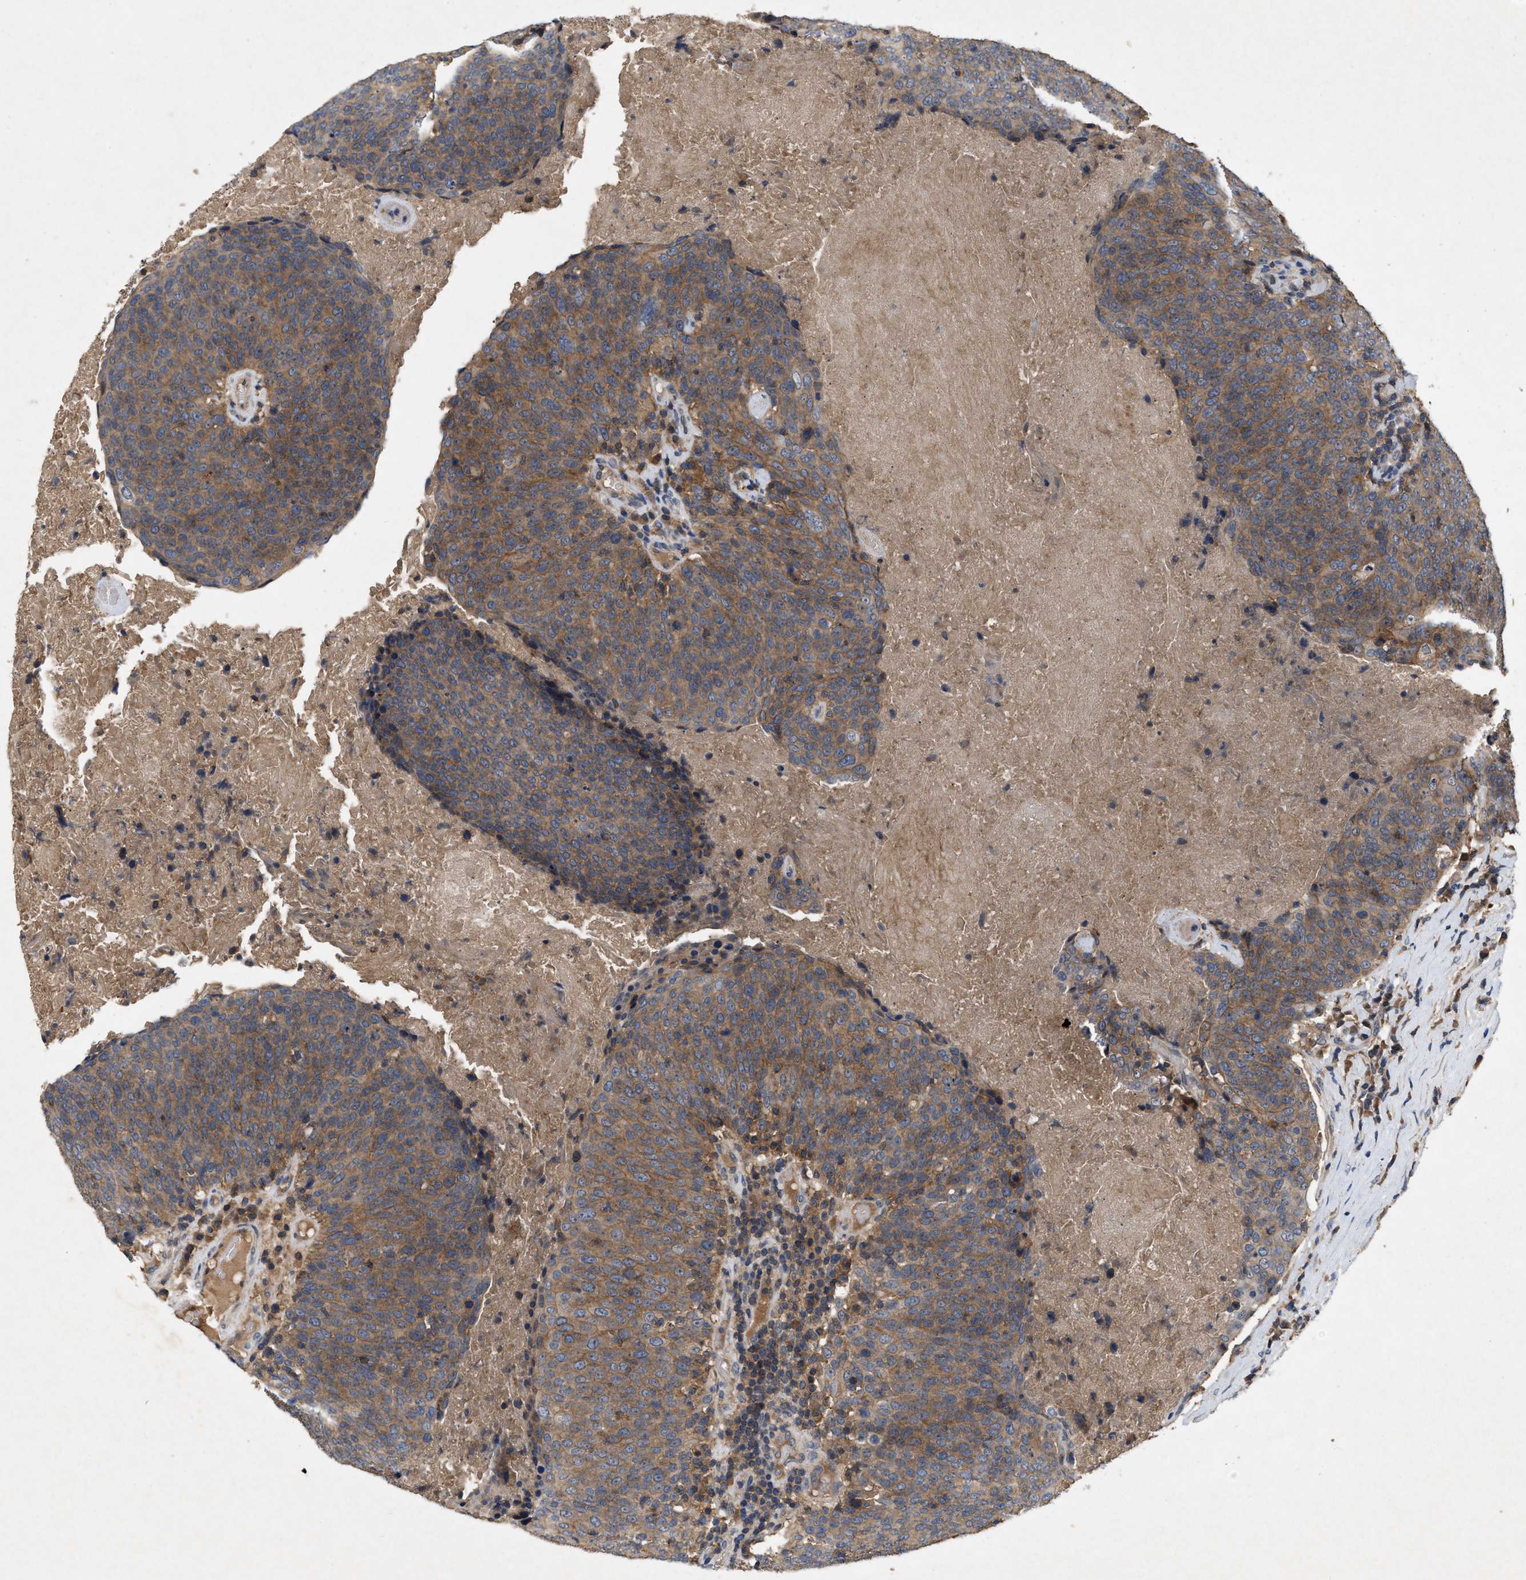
{"staining": {"intensity": "moderate", "quantity": ">75%", "location": "cytoplasmic/membranous"}, "tissue": "head and neck cancer", "cell_type": "Tumor cells", "image_type": "cancer", "snomed": [{"axis": "morphology", "description": "Squamous cell carcinoma, NOS"}, {"axis": "morphology", "description": "Squamous cell carcinoma, metastatic, NOS"}, {"axis": "topography", "description": "Lymph node"}, {"axis": "topography", "description": "Head-Neck"}], "caption": "Immunohistochemical staining of head and neck cancer reveals medium levels of moderate cytoplasmic/membranous protein expression in approximately >75% of tumor cells. (Stains: DAB (3,3'-diaminobenzidine) in brown, nuclei in blue, Microscopy: brightfield microscopy at high magnification).", "gene": "LPAR2", "patient": {"sex": "male", "age": 62}}